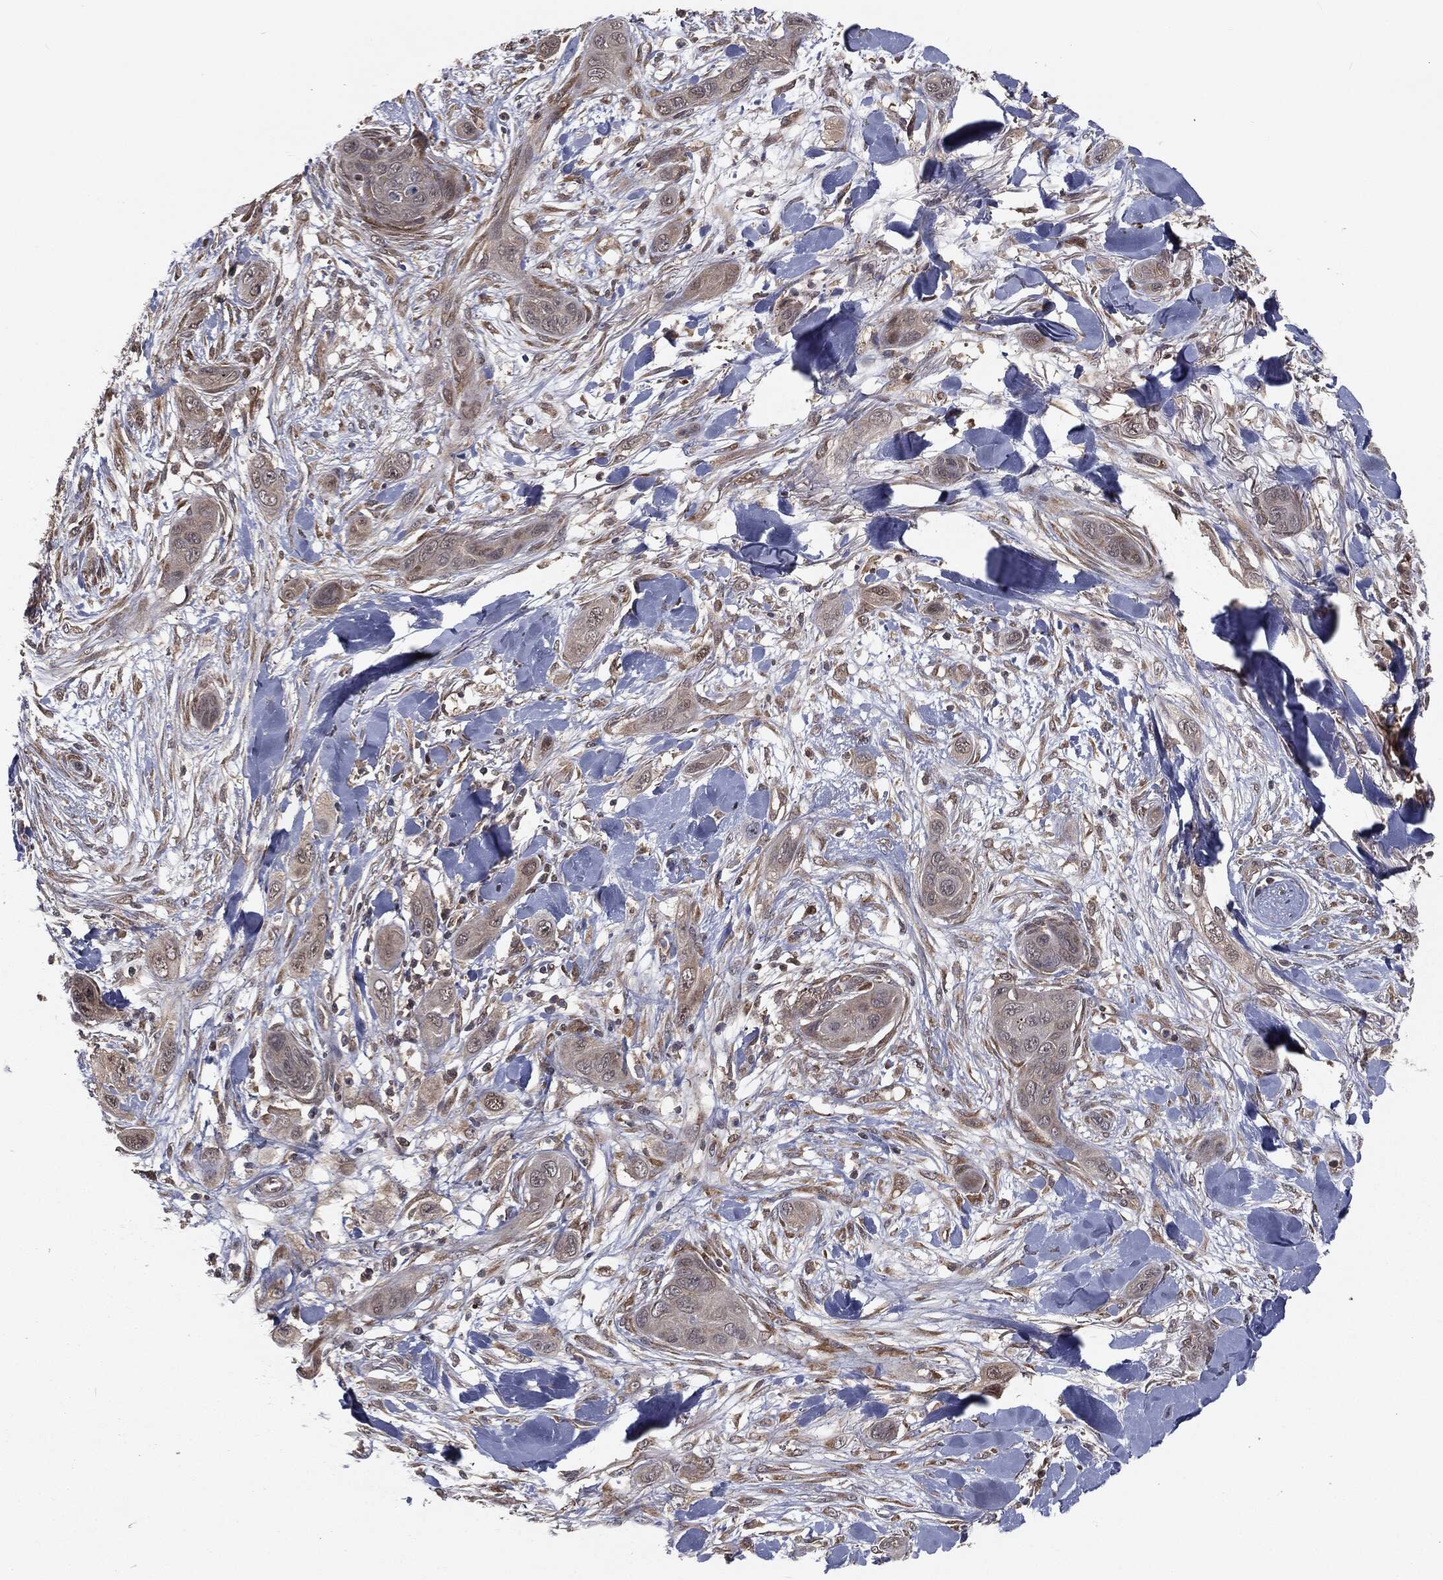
{"staining": {"intensity": "negative", "quantity": "none", "location": "none"}, "tissue": "skin cancer", "cell_type": "Tumor cells", "image_type": "cancer", "snomed": [{"axis": "morphology", "description": "Squamous cell carcinoma, NOS"}, {"axis": "topography", "description": "Skin"}], "caption": "A micrograph of skin squamous cell carcinoma stained for a protein exhibits no brown staining in tumor cells. Nuclei are stained in blue.", "gene": "FBXO7", "patient": {"sex": "male", "age": 78}}